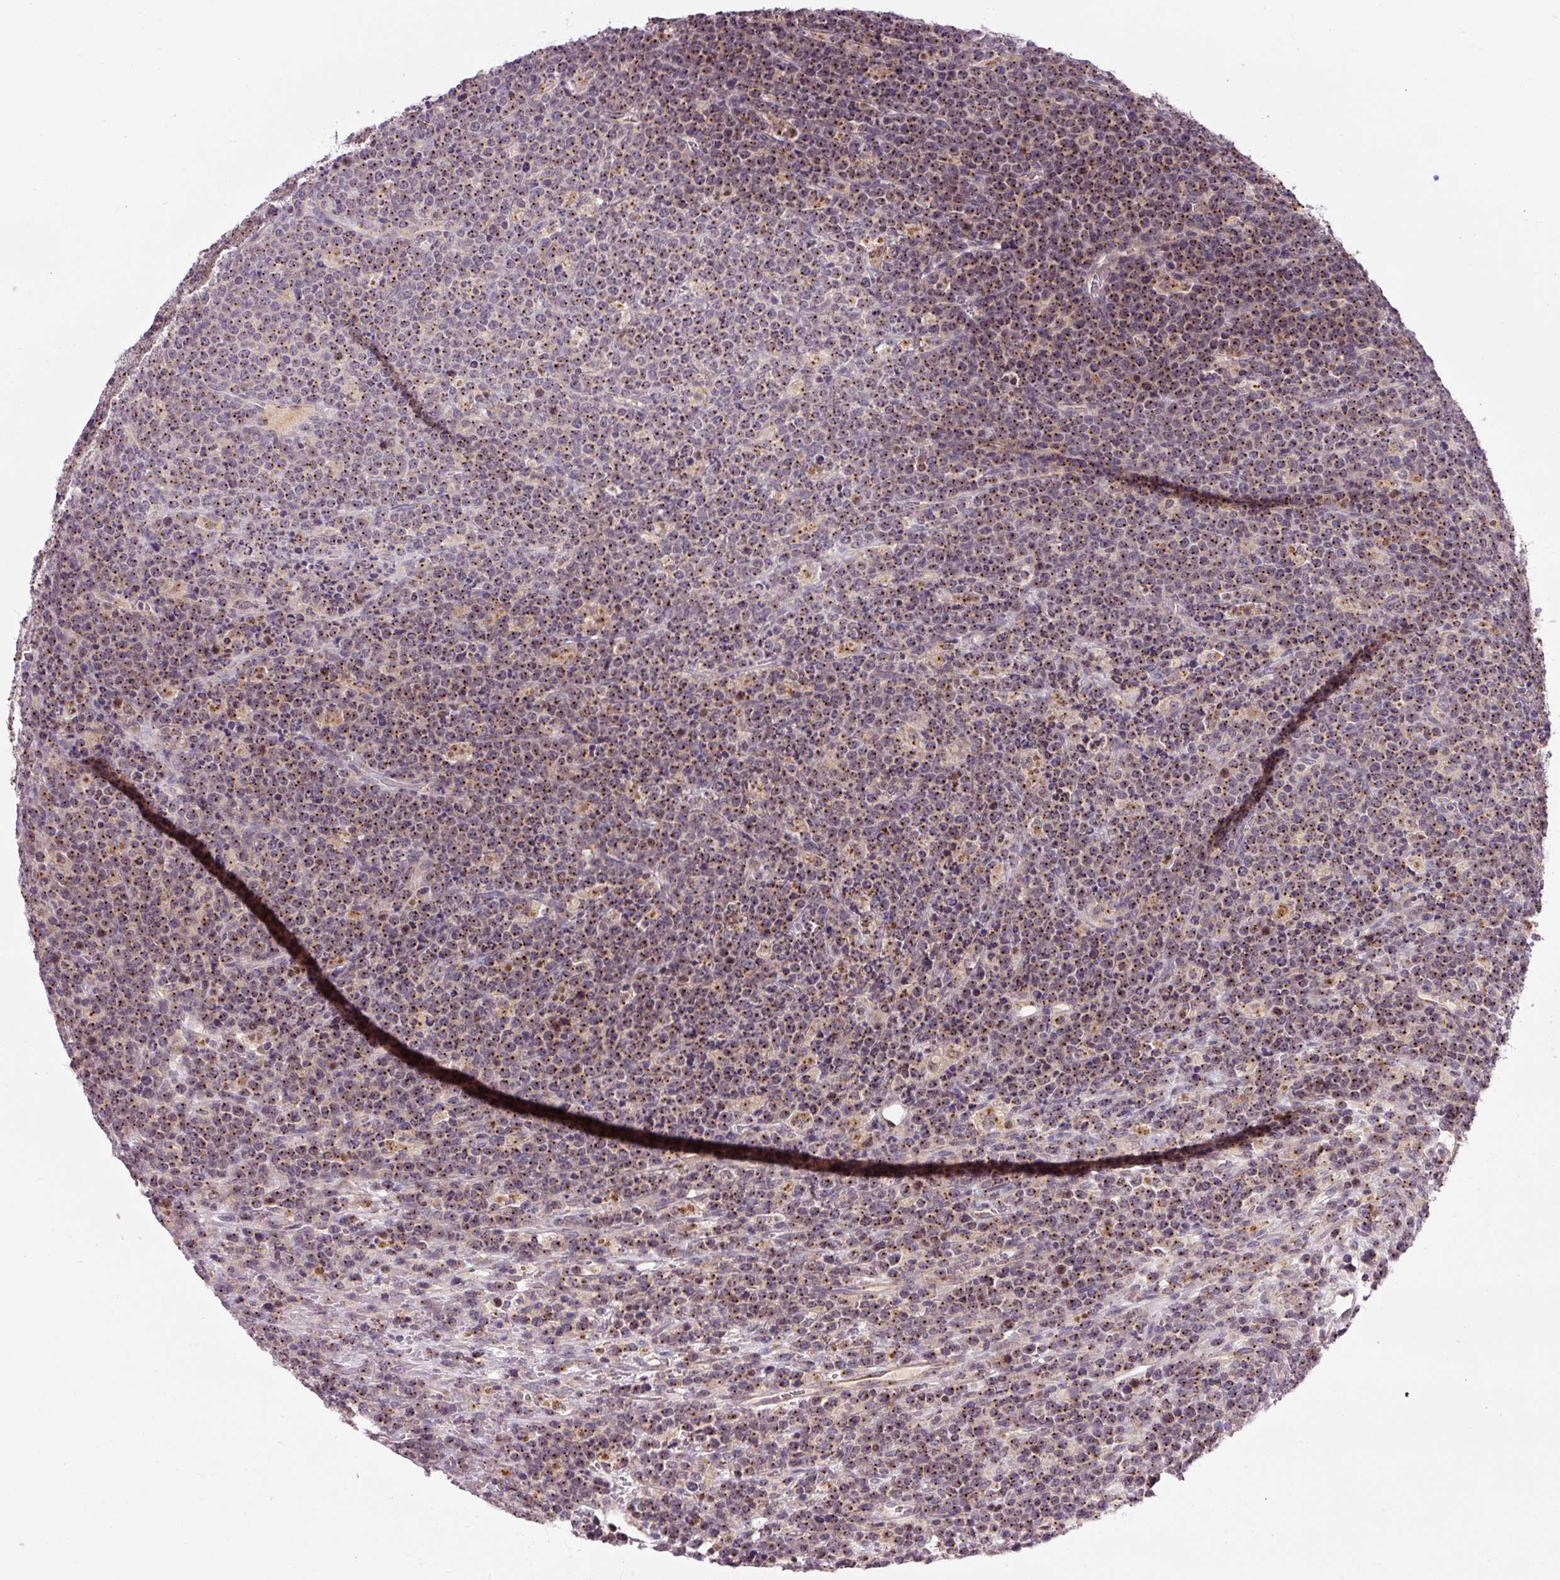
{"staining": {"intensity": "moderate", "quantity": "25%-75%", "location": "cytoplasmic/membranous"}, "tissue": "lymphoma", "cell_type": "Tumor cells", "image_type": "cancer", "snomed": [{"axis": "morphology", "description": "Malignant lymphoma, non-Hodgkin's type, High grade"}, {"axis": "topography", "description": "Ovary"}], "caption": "Protein expression analysis of malignant lymphoma, non-Hodgkin's type (high-grade) displays moderate cytoplasmic/membranous expression in about 25%-75% of tumor cells.", "gene": "PCM1", "patient": {"sex": "female", "age": 56}}